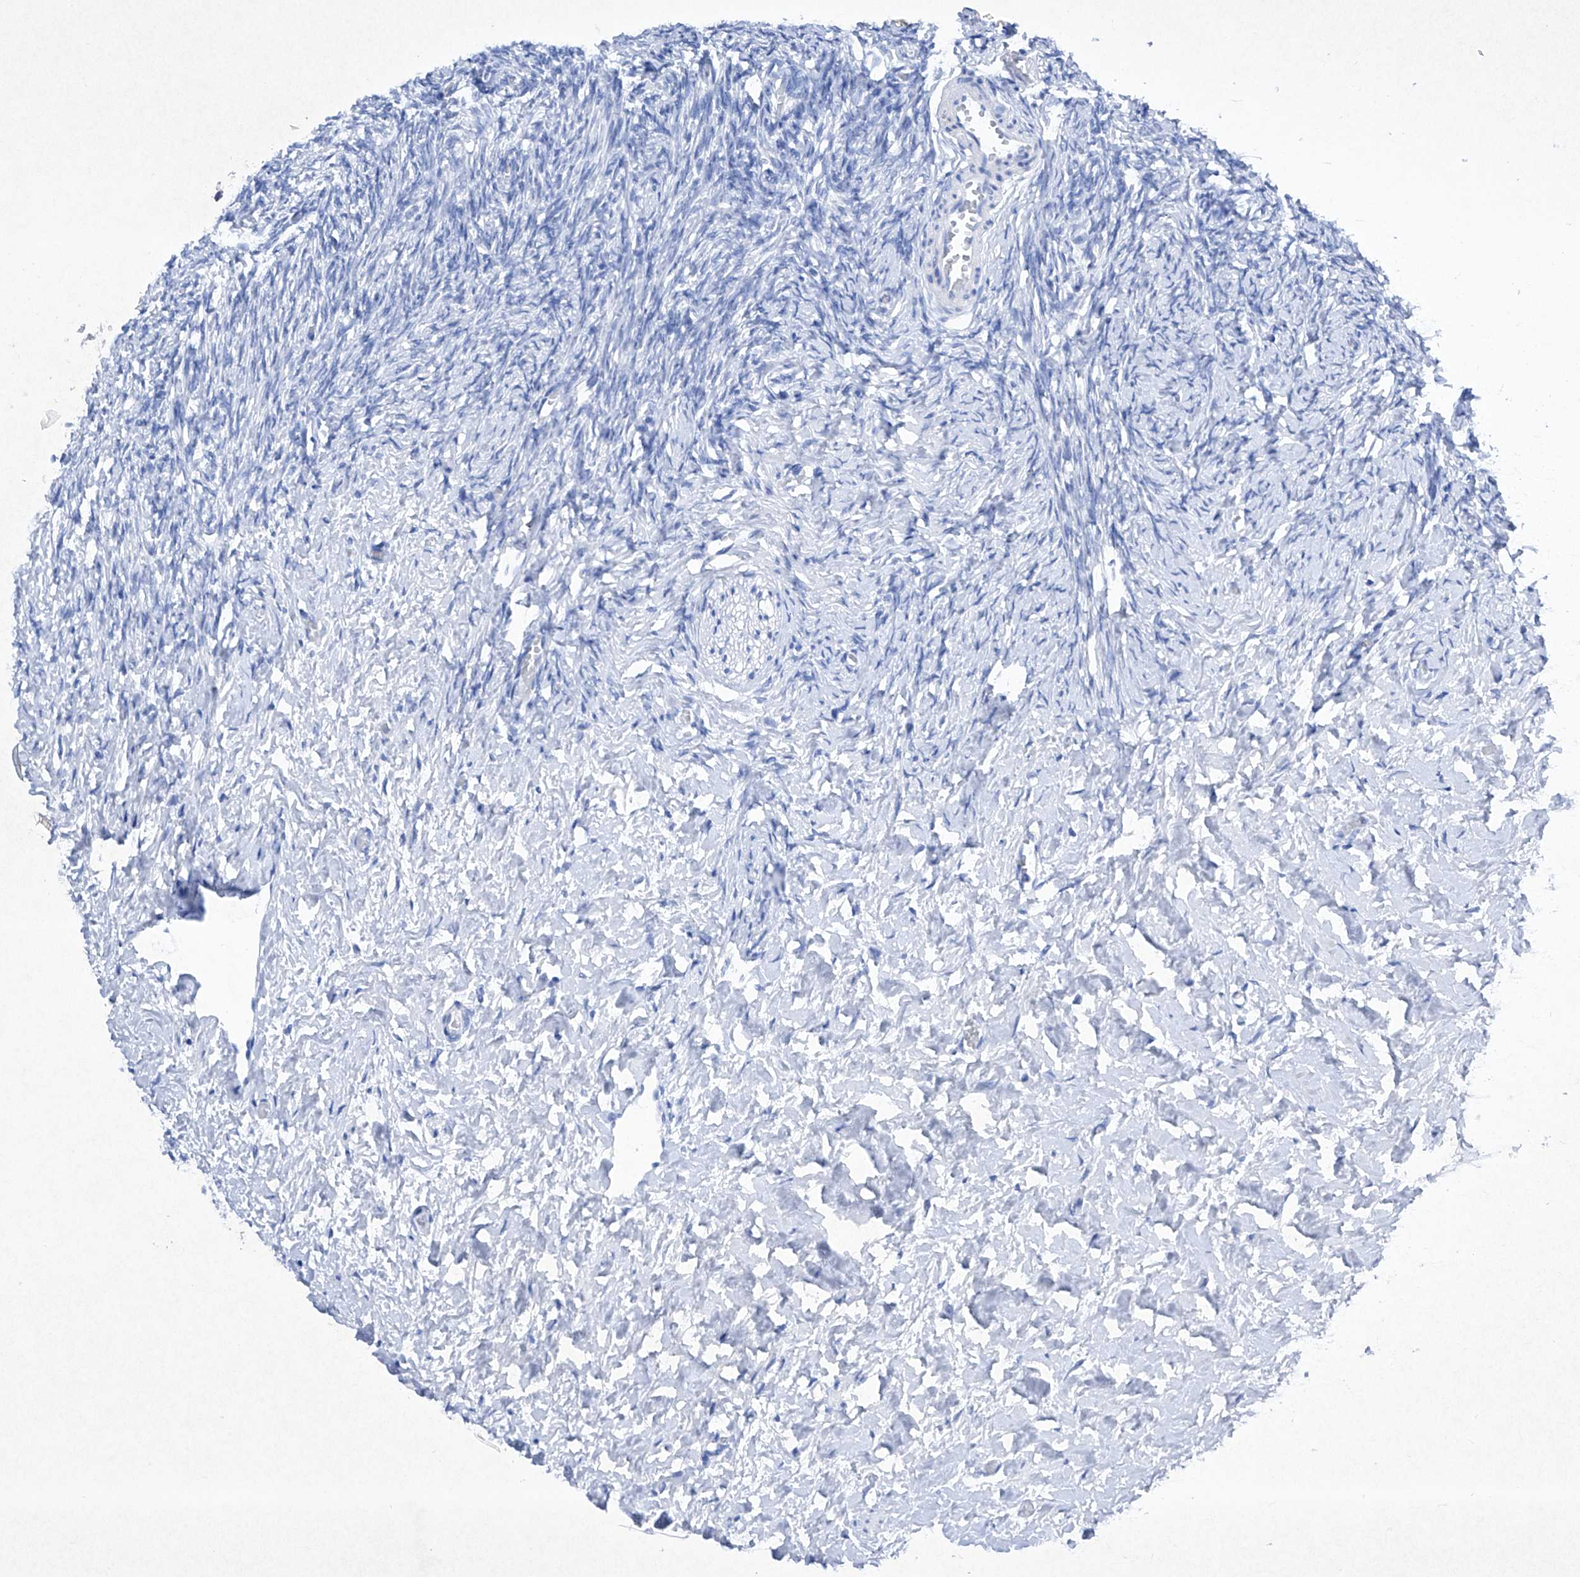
{"staining": {"intensity": "negative", "quantity": "none", "location": "none"}, "tissue": "ovary", "cell_type": "Follicle cells", "image_type": "normal", "snomed": [{"axis": "morphology", "description": "Normal tissue, NOS"}, {"axis": "topography", "description": "Ovary"}], "caption": "DAB immunohistochemical staining of unremarkable human ovary displays no significant staining in follicle cells.", "gene": "BARX2", "patient": {"sex": "female", "age": 27}}